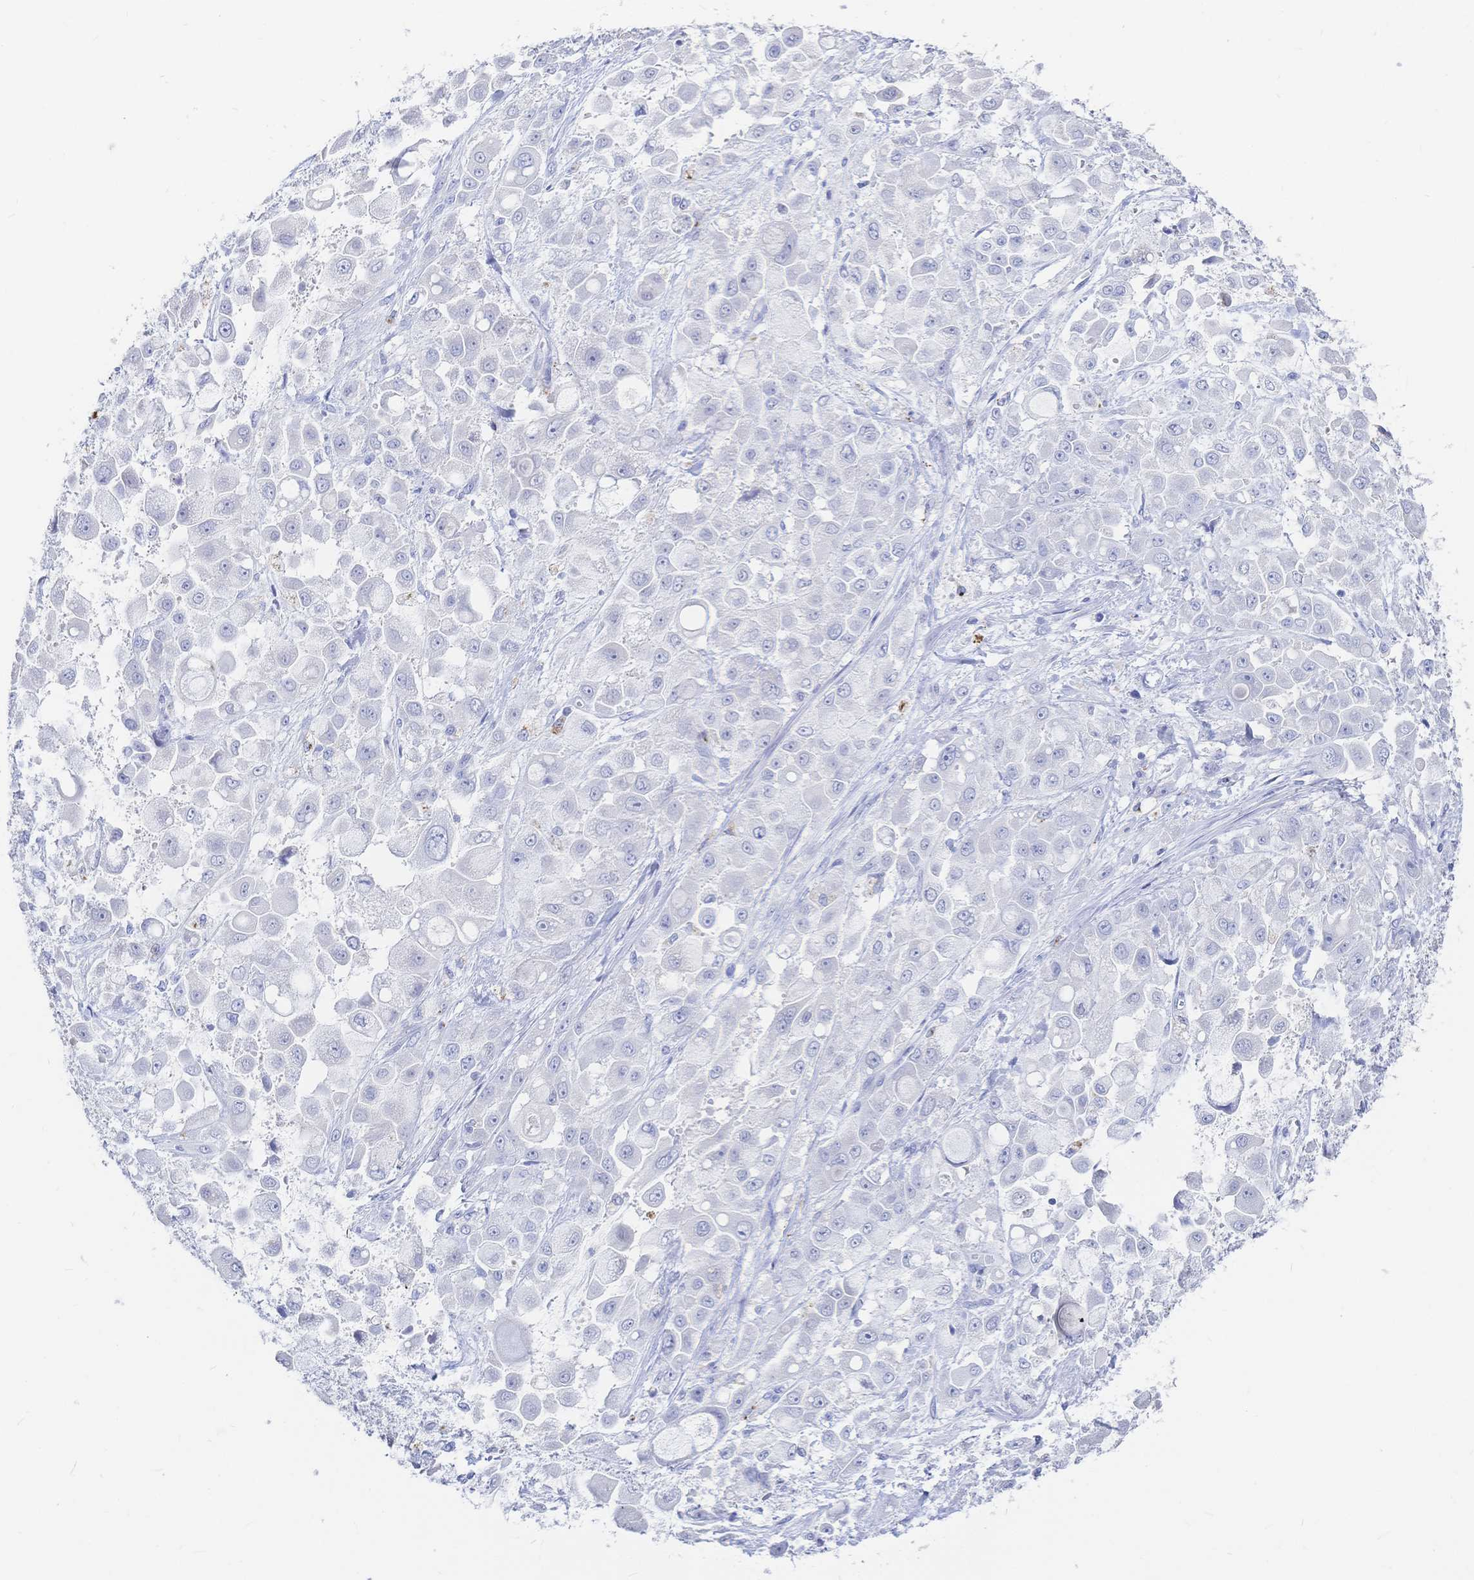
{"staining": {"intensity": "negative", "quantity": "none", "location": "none"}, "tissue": "stomach cancer", "cell_type": "Tumor cells", "image_type": "cancer", "snomed": [{"axis": "morphology", "description": "Adenocarcinoma, NOS"}, {"axis": "topography", "description": "Stomach"}], "caption": "High magnification brightfield microscopy of stomach cancer (adenocarcinoma) stained with DAB (brown) and counterstained with hematoxylin (blue): tumor cells show no significant positivity.", "gene": "IL2RB", "patient": {"sex": "female", "age": 76}}